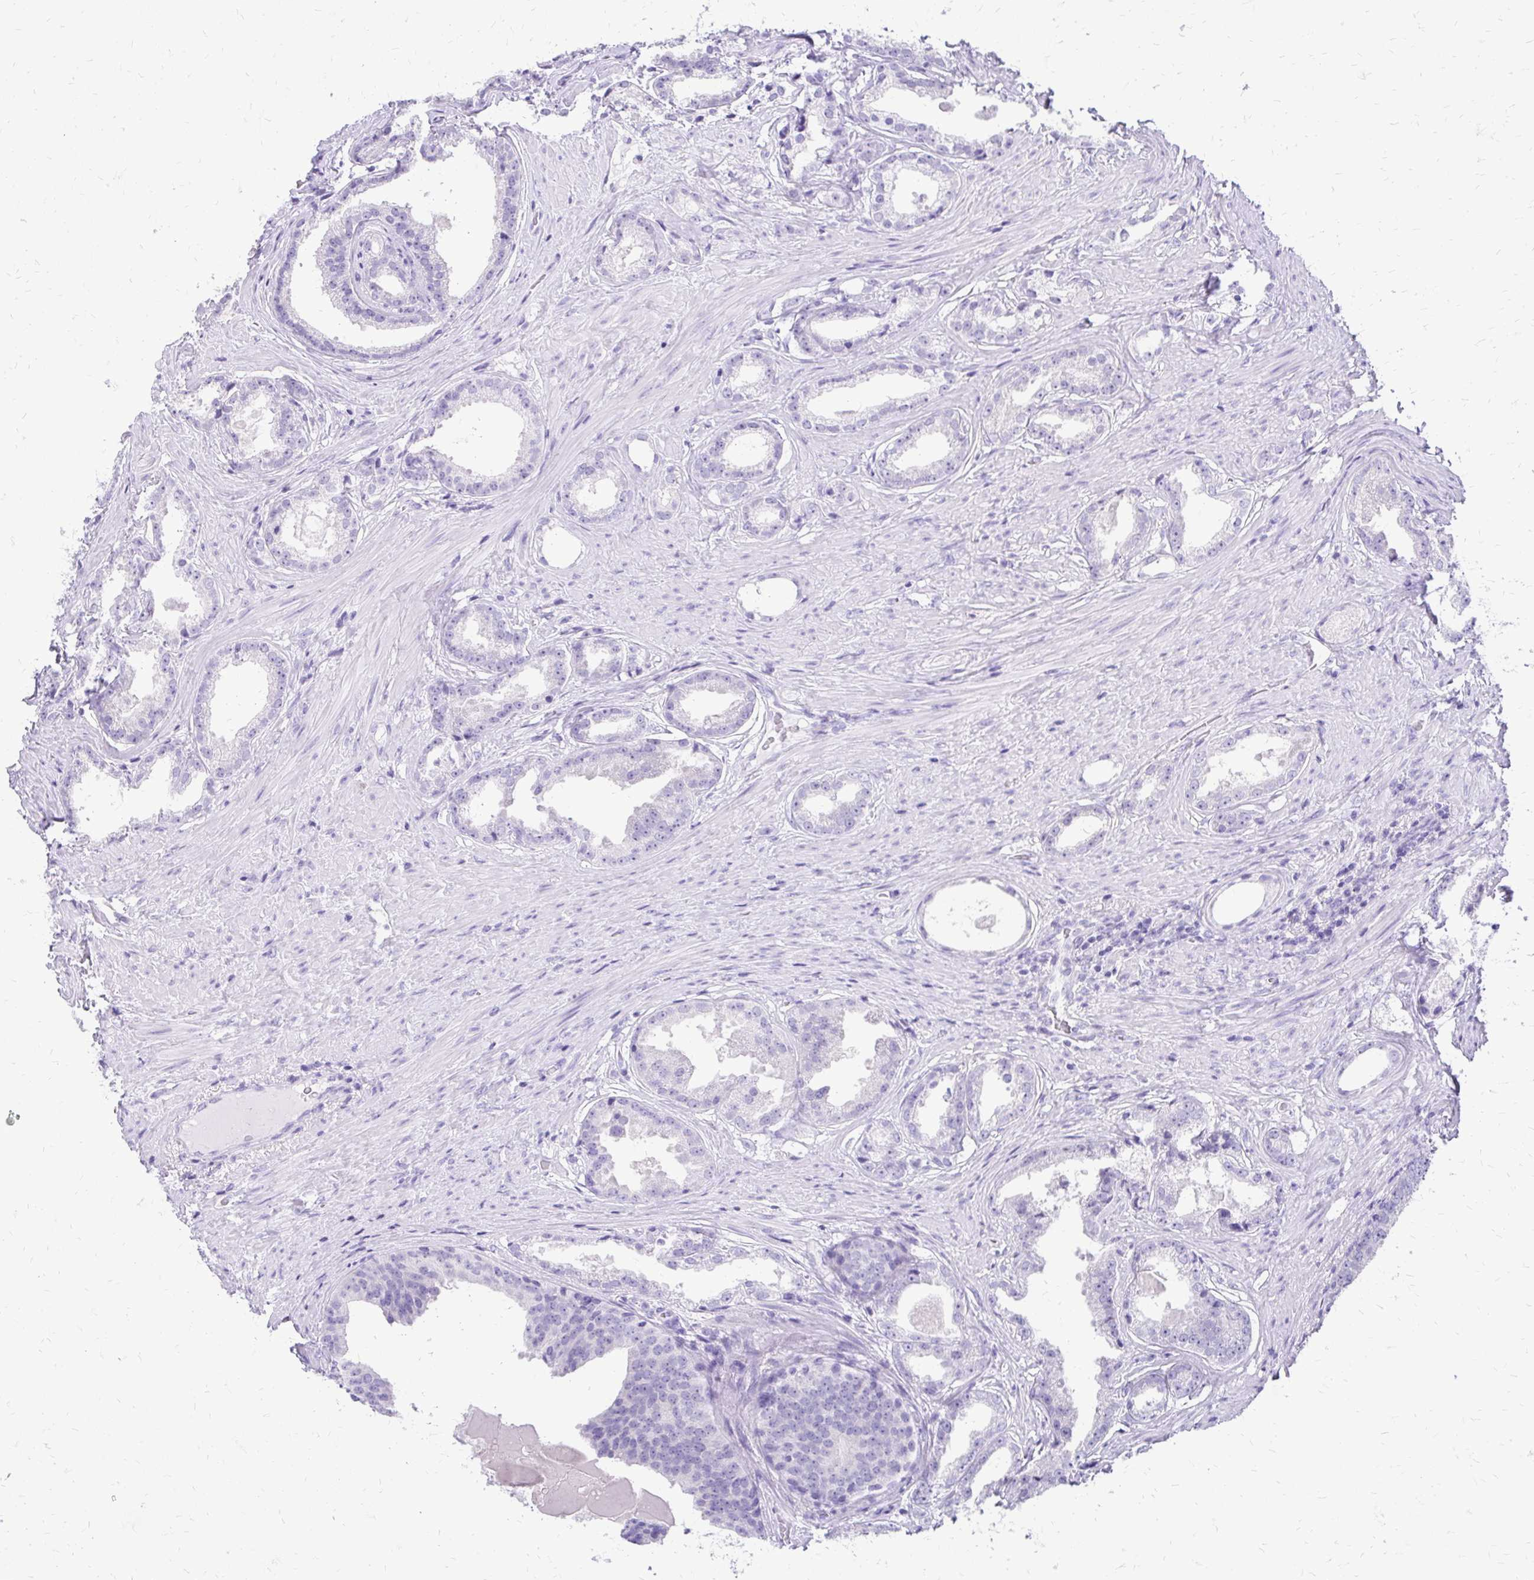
{"staining": {"intensity": "negative", "quantity": "none", "location": "none"}, "tissue": "prostate cancer", "cell_type": "Tumor cells", "image_type": "cancer", "snomed": [{"axis": "morphology", "description": "Adenocarcinoma, Low grade"}, {"axis": "topography", "description": "Prostate"}], "caption": "The micrograph exhibits no significant expression in tumor cells of low-grade adenocarcinoma (prostate).", "gene": "SLC32A1", "patient": {"sex": "male", "age": 65}}